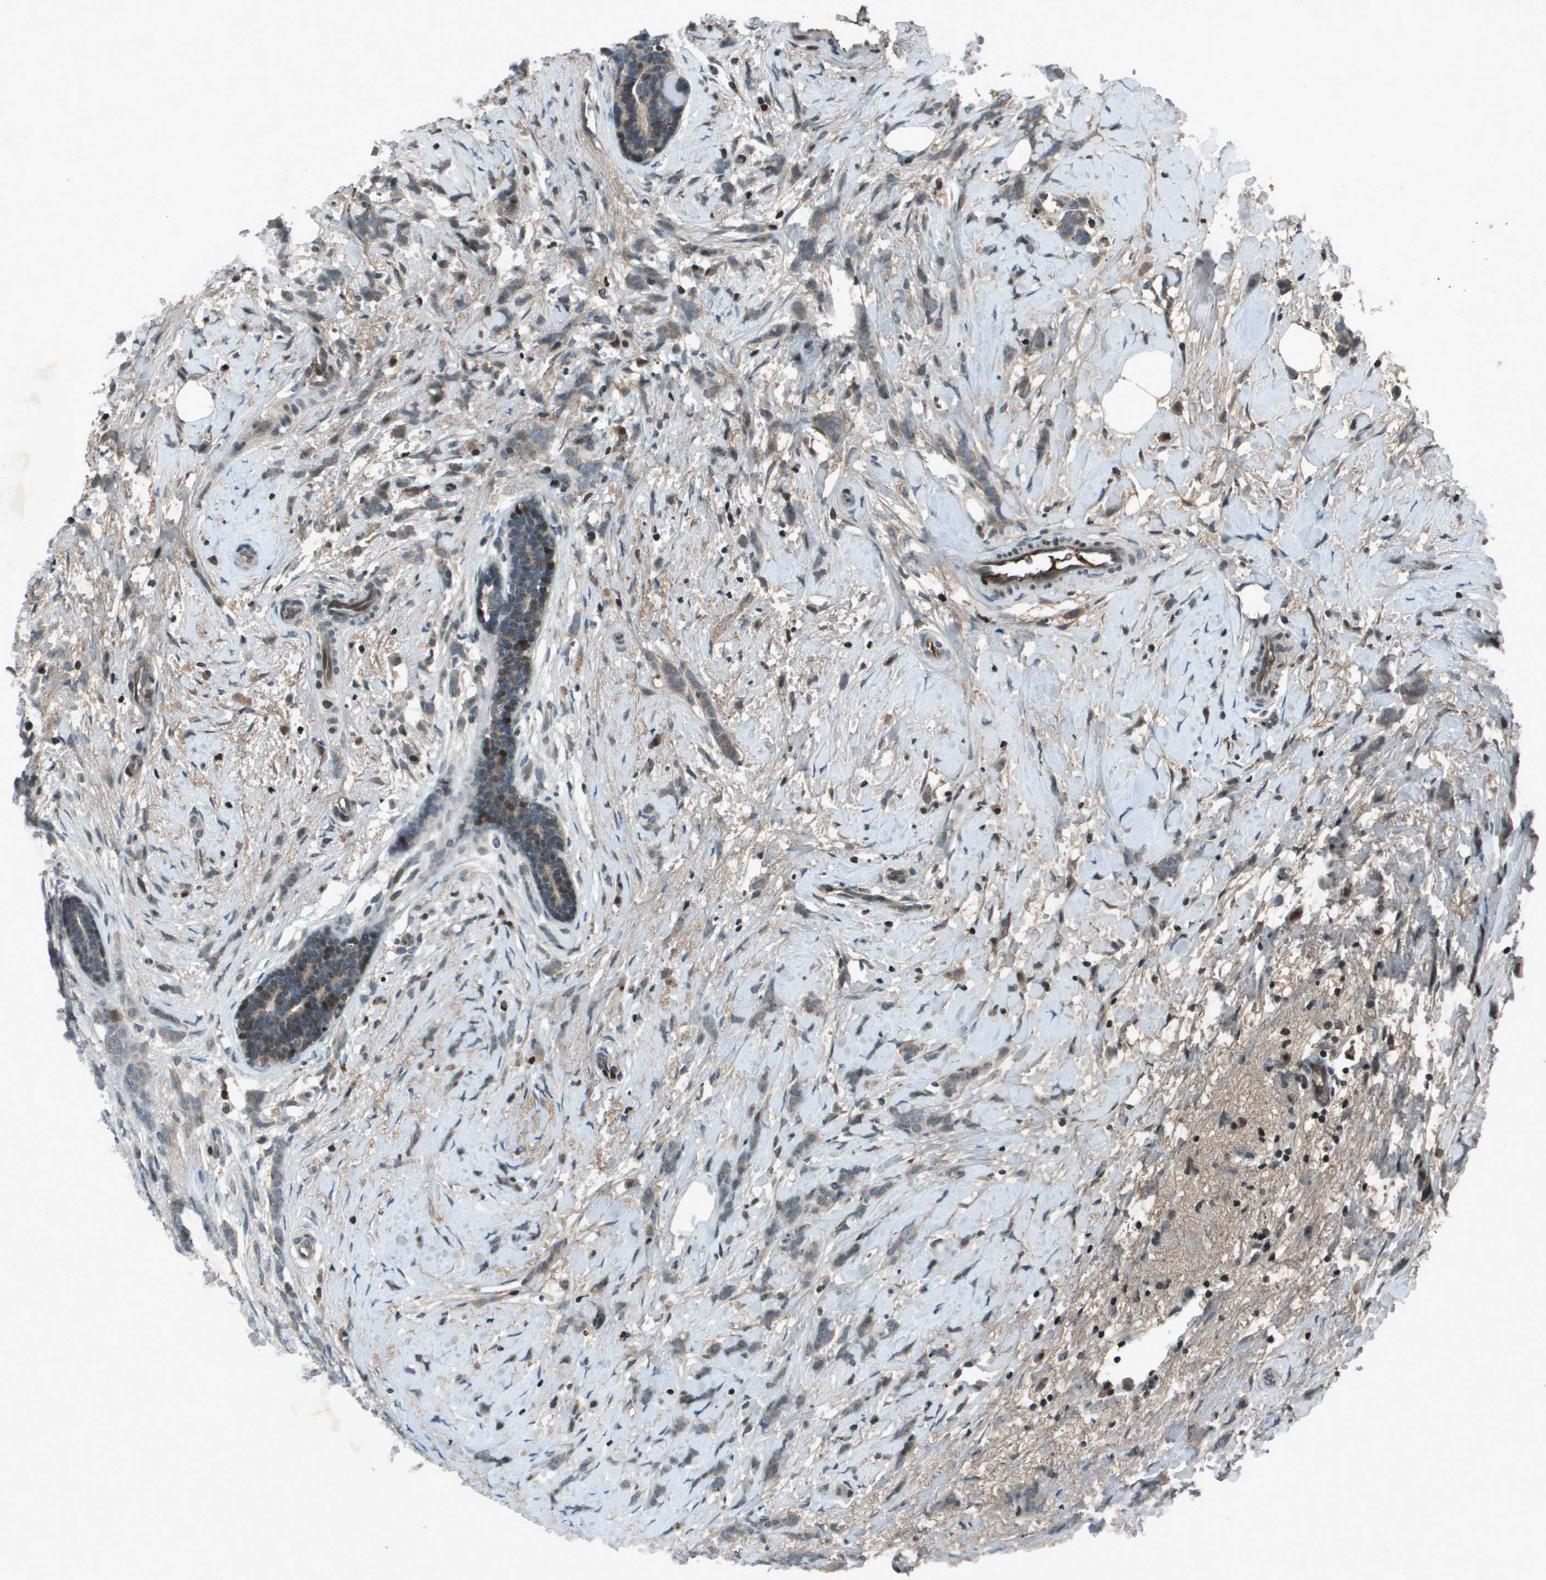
{"staining": {"intensity": "weak", "quantity": "<25%", "location": "cytoplasmic/membranous"}, "tissue": "breast cancer", "cell_type": "Tumor cells", "image_type": "cancer", "snomed": [{"axis": "morphology", "description": "Lobular carcinoma, in situ"}, {"axis": "morphology", "description": "Lobular carcinoma"}, {"axis": "topography", "description": "Breast"}], "caption": "Tumor cells show no significant expression in lobular carcinoma (breast).", "gene": "CXCL12", "patient": {"sex": "female", "age": 41}}